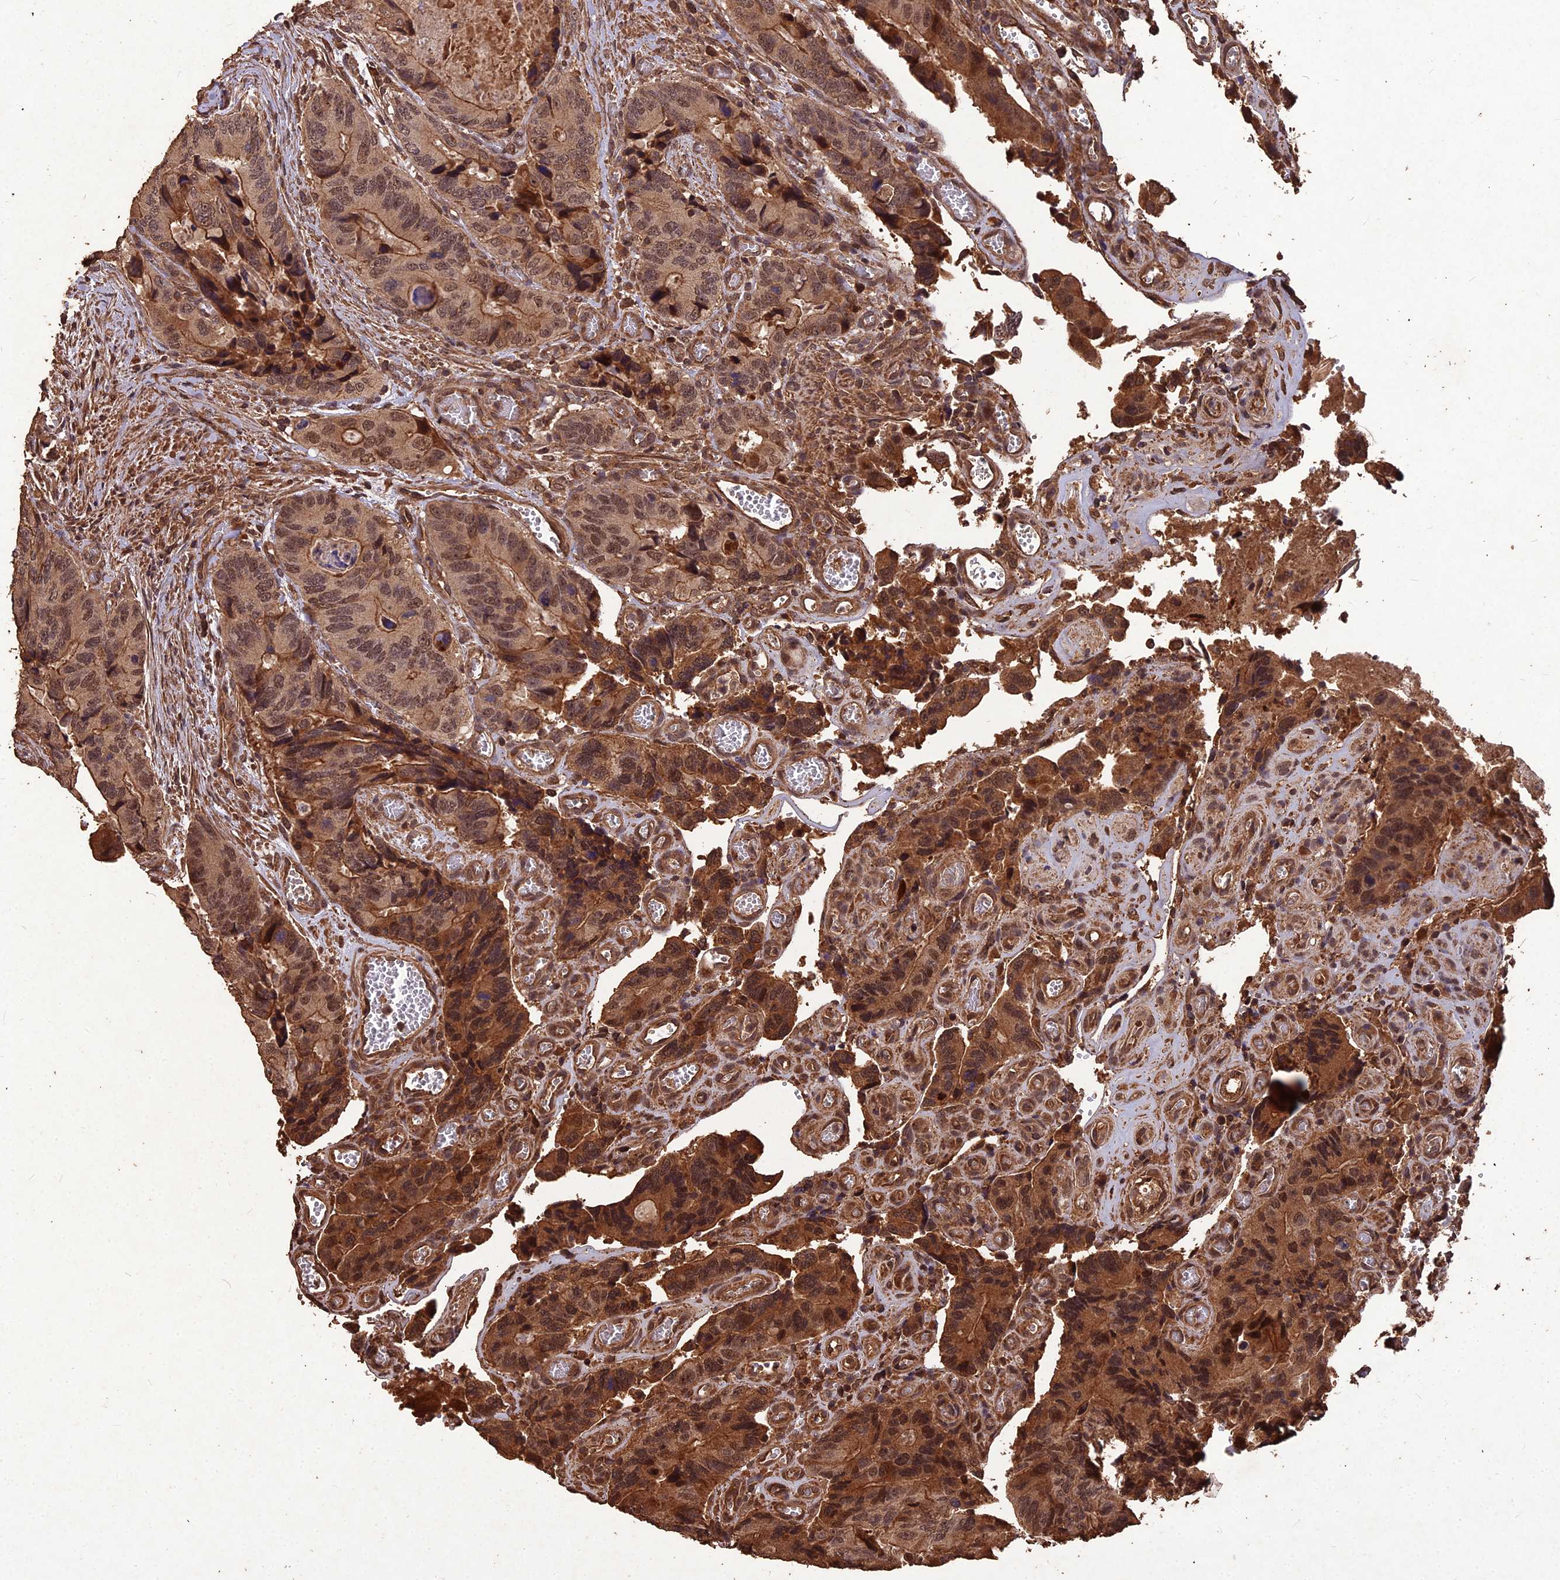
{"staining": {"intensity": "strong", "quantity": ">75%", "location": "cytoplasmic/membranous,nuclear"}, "tissue": "colorectal cancer", "cell_type": "Tumor cells", "image_type": "cancer", "snomed": [{"axis": "morphology", "description": "Adenocarcinoma, NOS"}, {"axis": "topography", "description": "Colon"}], "caption": "Protein staining exhibits strong cytoplasmic/membranous and nuclear expression in about >75% of tumor cells in colorectal adenocarcinoma. The staining was performed using DAB (3,3'-diaminobenzidine) to visualize the protein expression in brown, while the nuclei were stained in blue with hematoxylin (Magnification: 20x).", "gene": "SYMPK", "patient": {"sex": "male", "age": 84}}